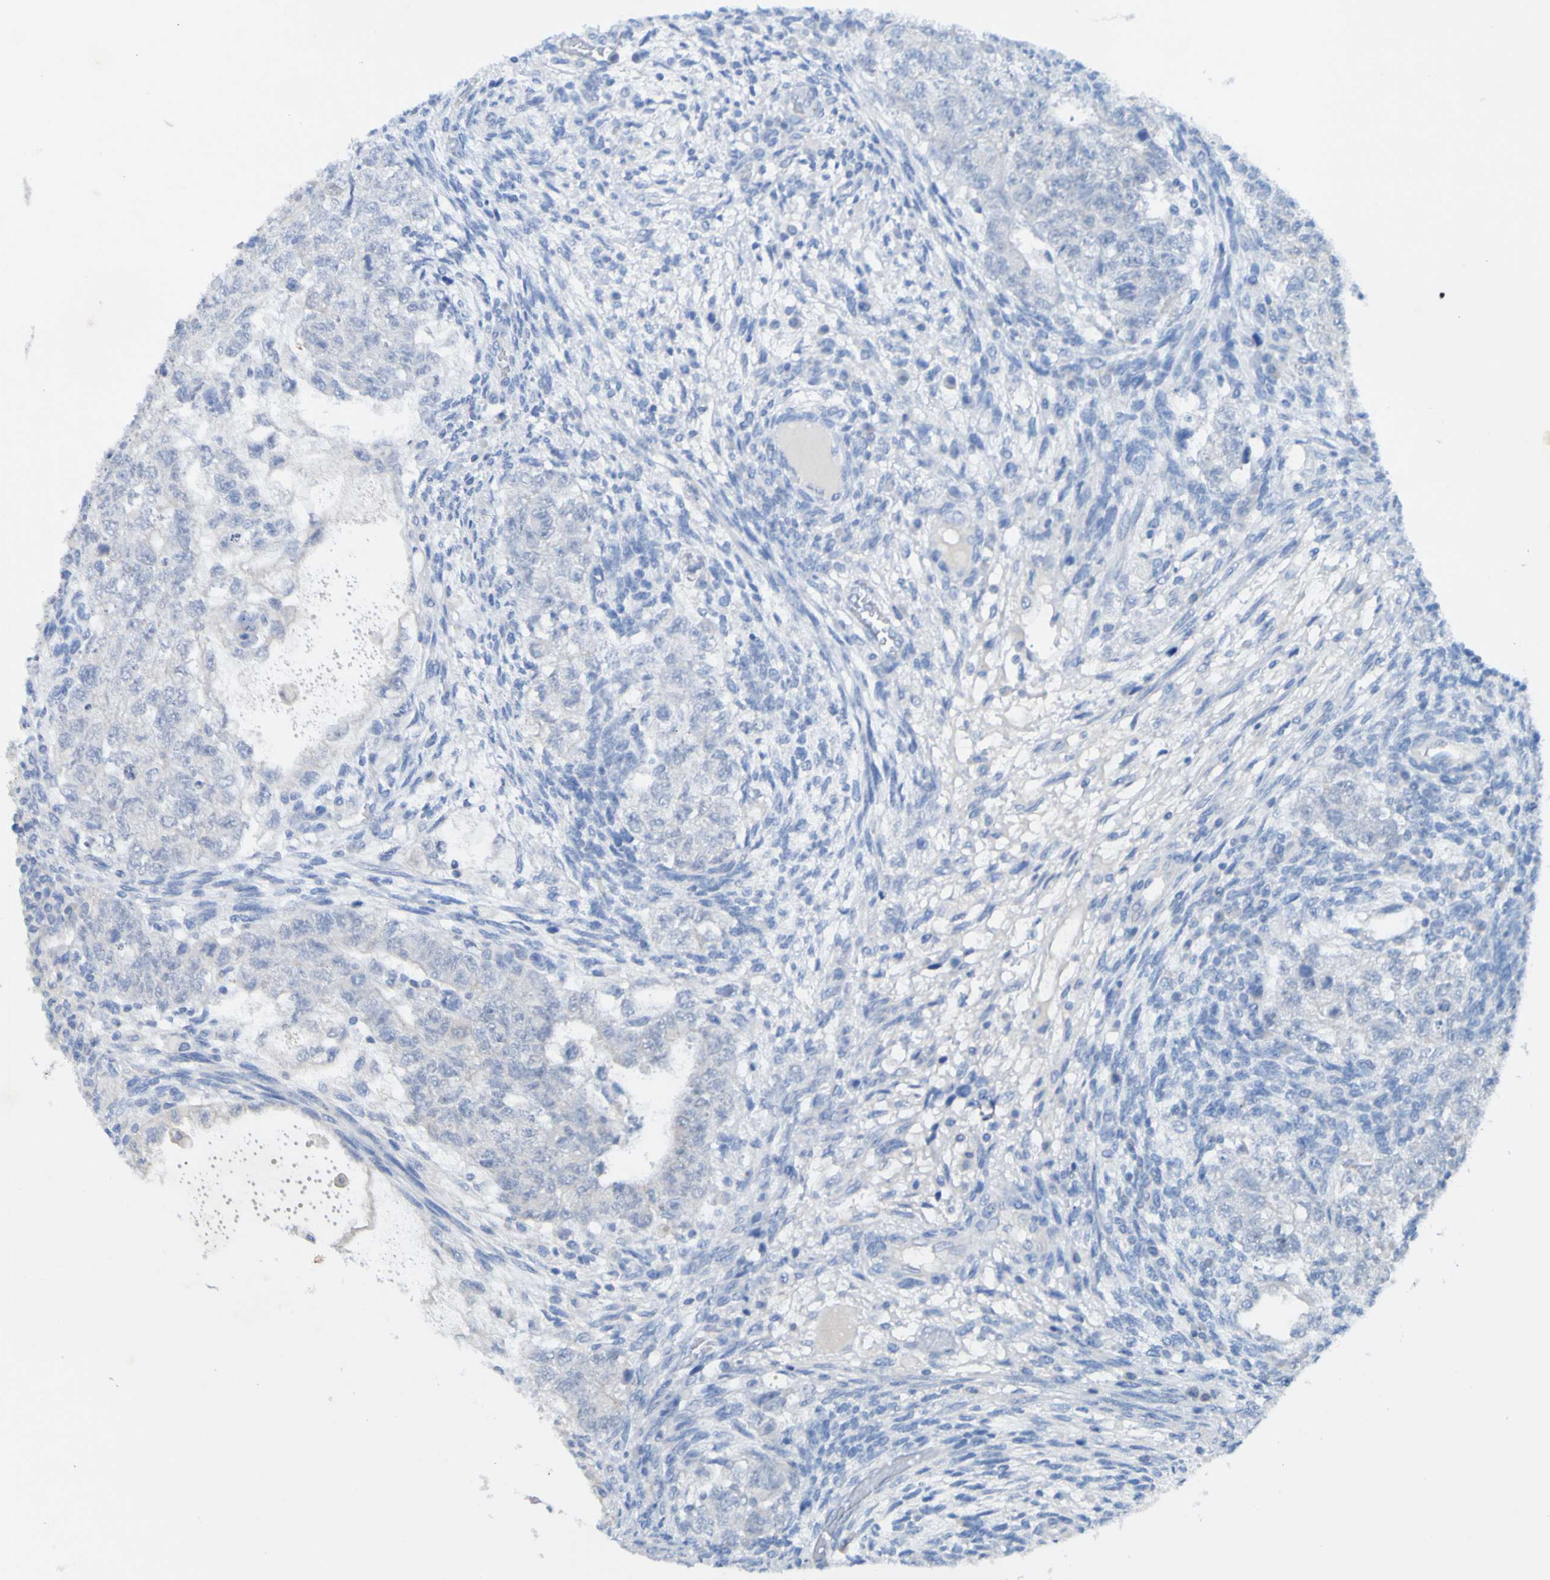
{"staining": {"intensity": "negative", "quantity": "none", "location": "none"}, "tissue": "testis cancer", "cell_type": "Tumor cells", "image_type": "cancer", "snomed": [{"axis": "morphology", "description": "Normal tissue, NOS"}, {"axis": "morphology", "description": "Carcinoma, Embryonal, NOS"}, {"axis": "topography", "description": "Testis"}], "caption": "Immunohistochemical staining of testis embryonal carcinoma displays no significant positivity in tumor cells. The staining was performed using DAB (3,3'-diaminobenzidine) to visualize the protein expression in brown, while the nuclei were stained in blue with hematoxylin (Magnification: 20x).", "gene": "ACMSD", "patient": {"sex": "male", "age": 36}}